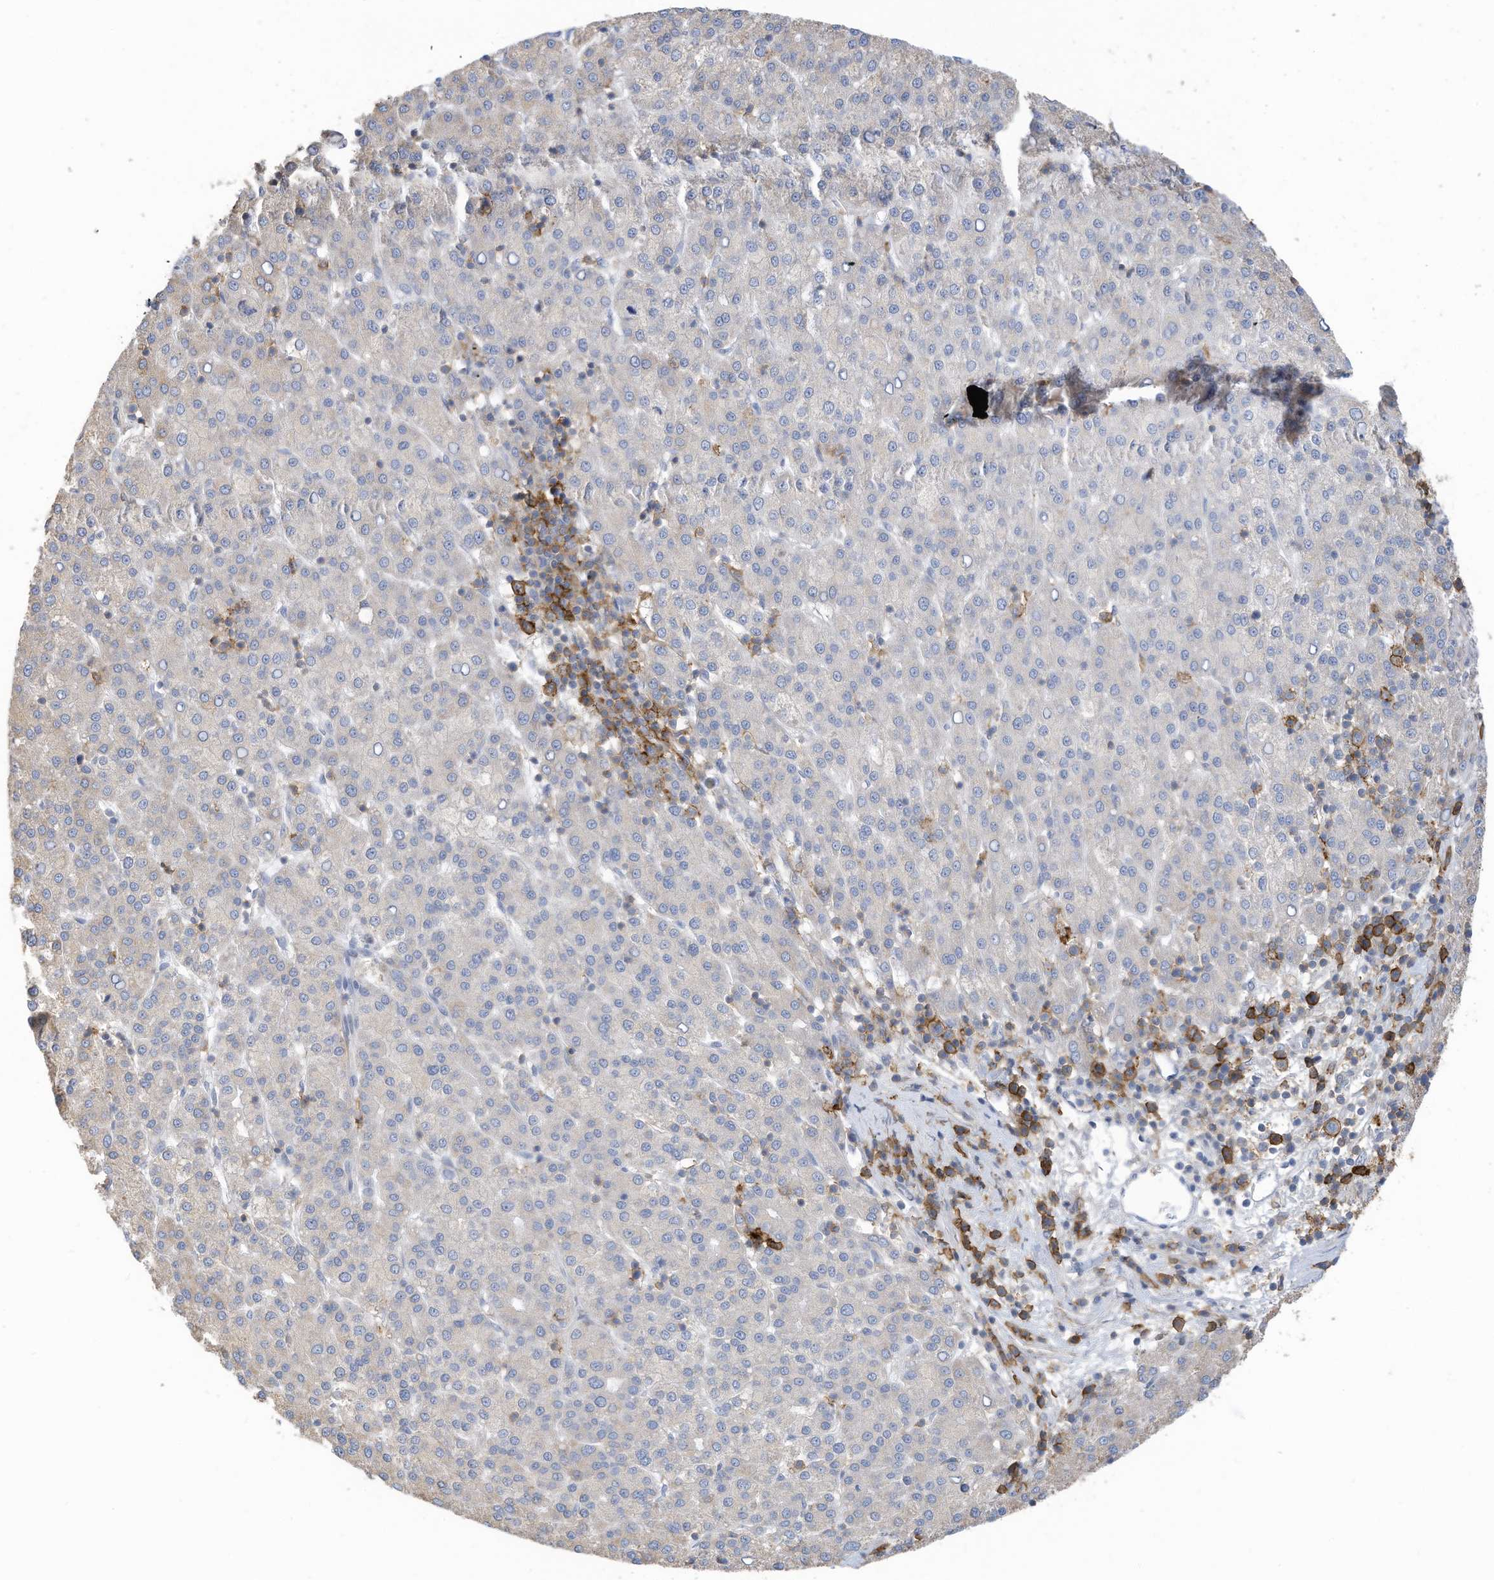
{"staining": {"intensity": "negative", "quantity": "none", "location": "none"}, "tissue": "liver cancer", "cell_type": "Tumor cells", "image_type": "cancer", "snomed": [{"axis": "morphology", "description": "Carcinoma, Hepatocellular, NOS"}, {"axis": "topography", "description": "Liver"}], "caption": "Human liver cancer (hepatocellular carcinoma) stained for a protein using IHC demonstrates no expression in tumor cells.", "gene": "SLC1A5", "patient": {"sex": "female", "age": 58}}